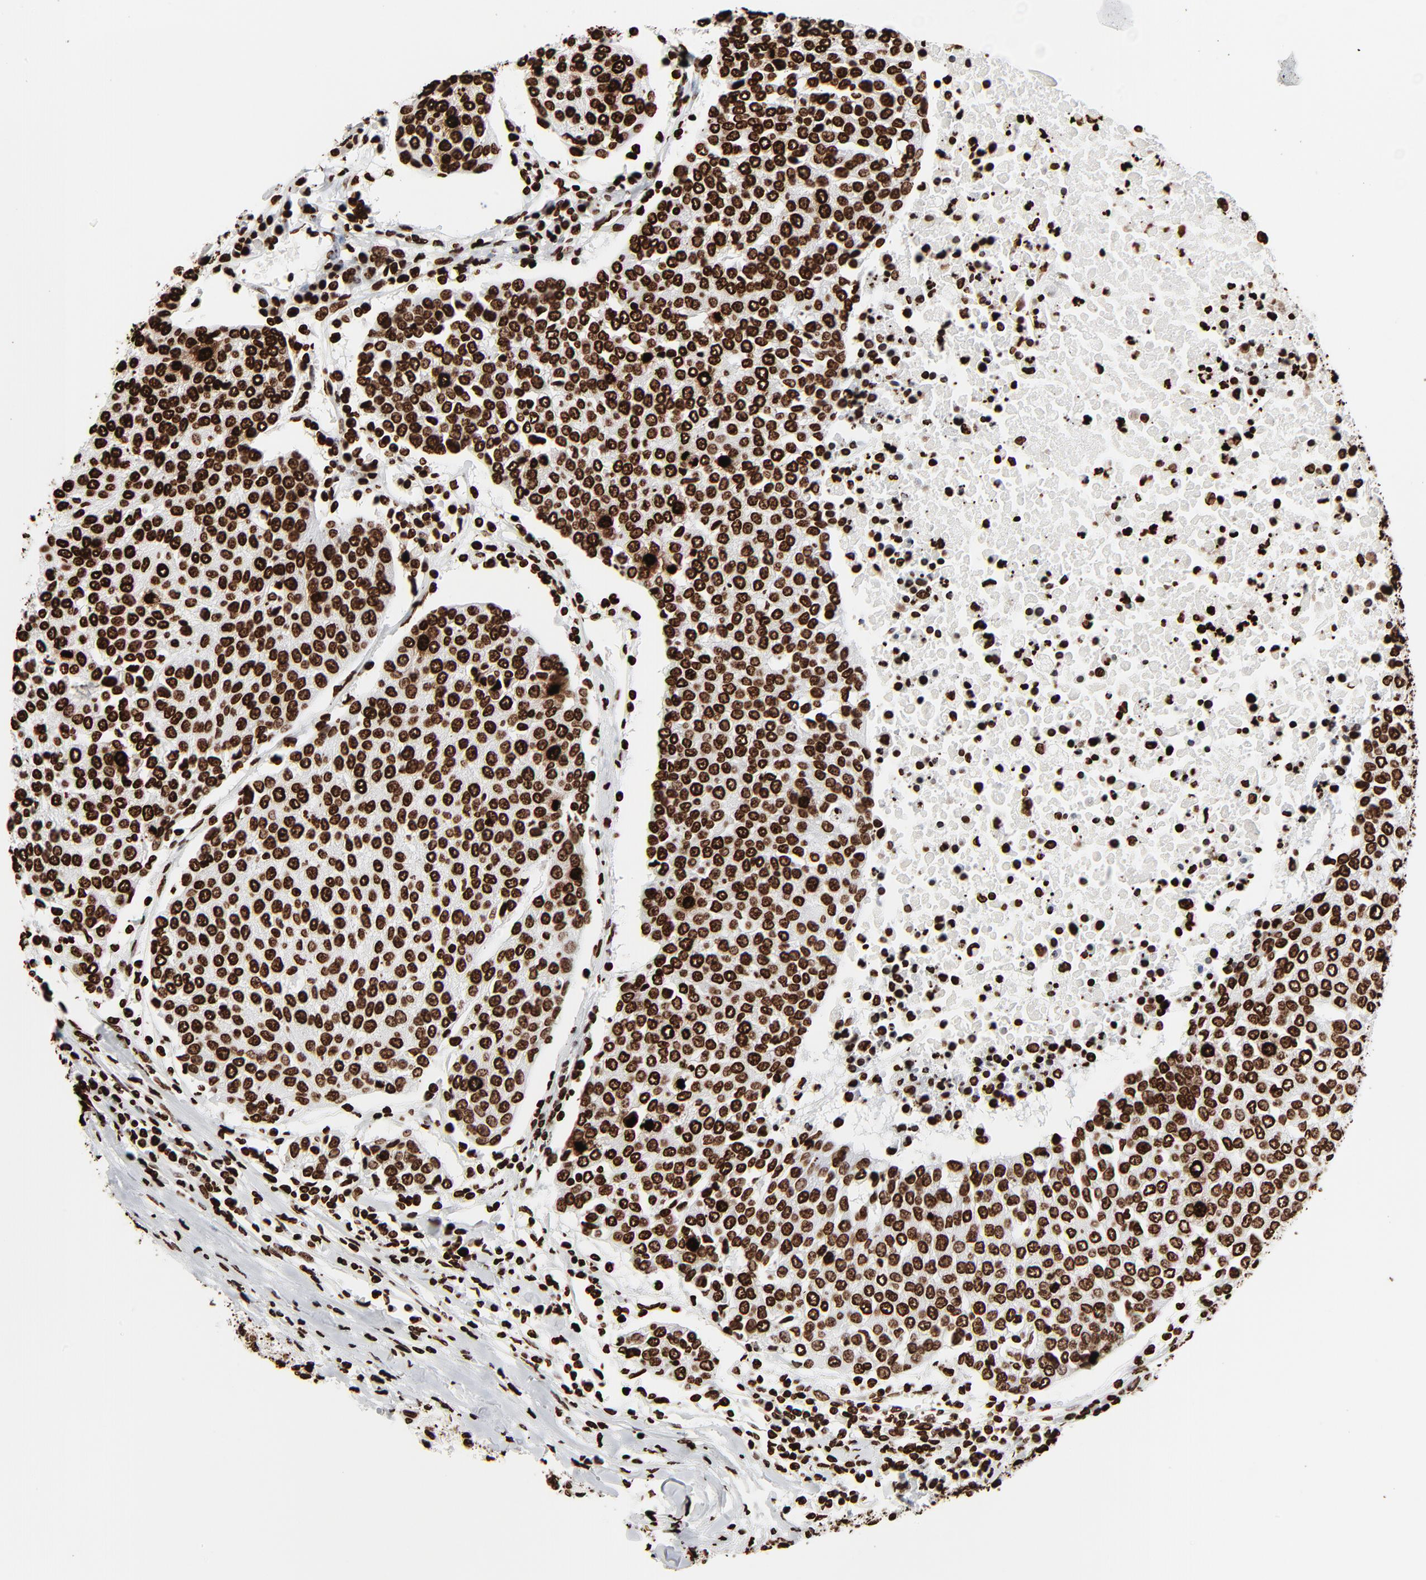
{"staining": {"intensity": "strong", "quantity": ">75%", "location": "nuclear"}, "tissue": "urothelial cancer", "cell_type": "Tumor cells", "image_type": "cancer", "snomed": [{"axis": "morphology", "description": "Urothelial carcinoma, High grade"}, {"axis": "topography", "description": "Urinary bladder"}], "caption": "Immunohistochemical staining of human urothelial cancer displays high levels of strong nuclear protein expression in approximately >75% of tumor cells.", "gene": "H3-4", "patient": {"sex": "female", "age": 85}}